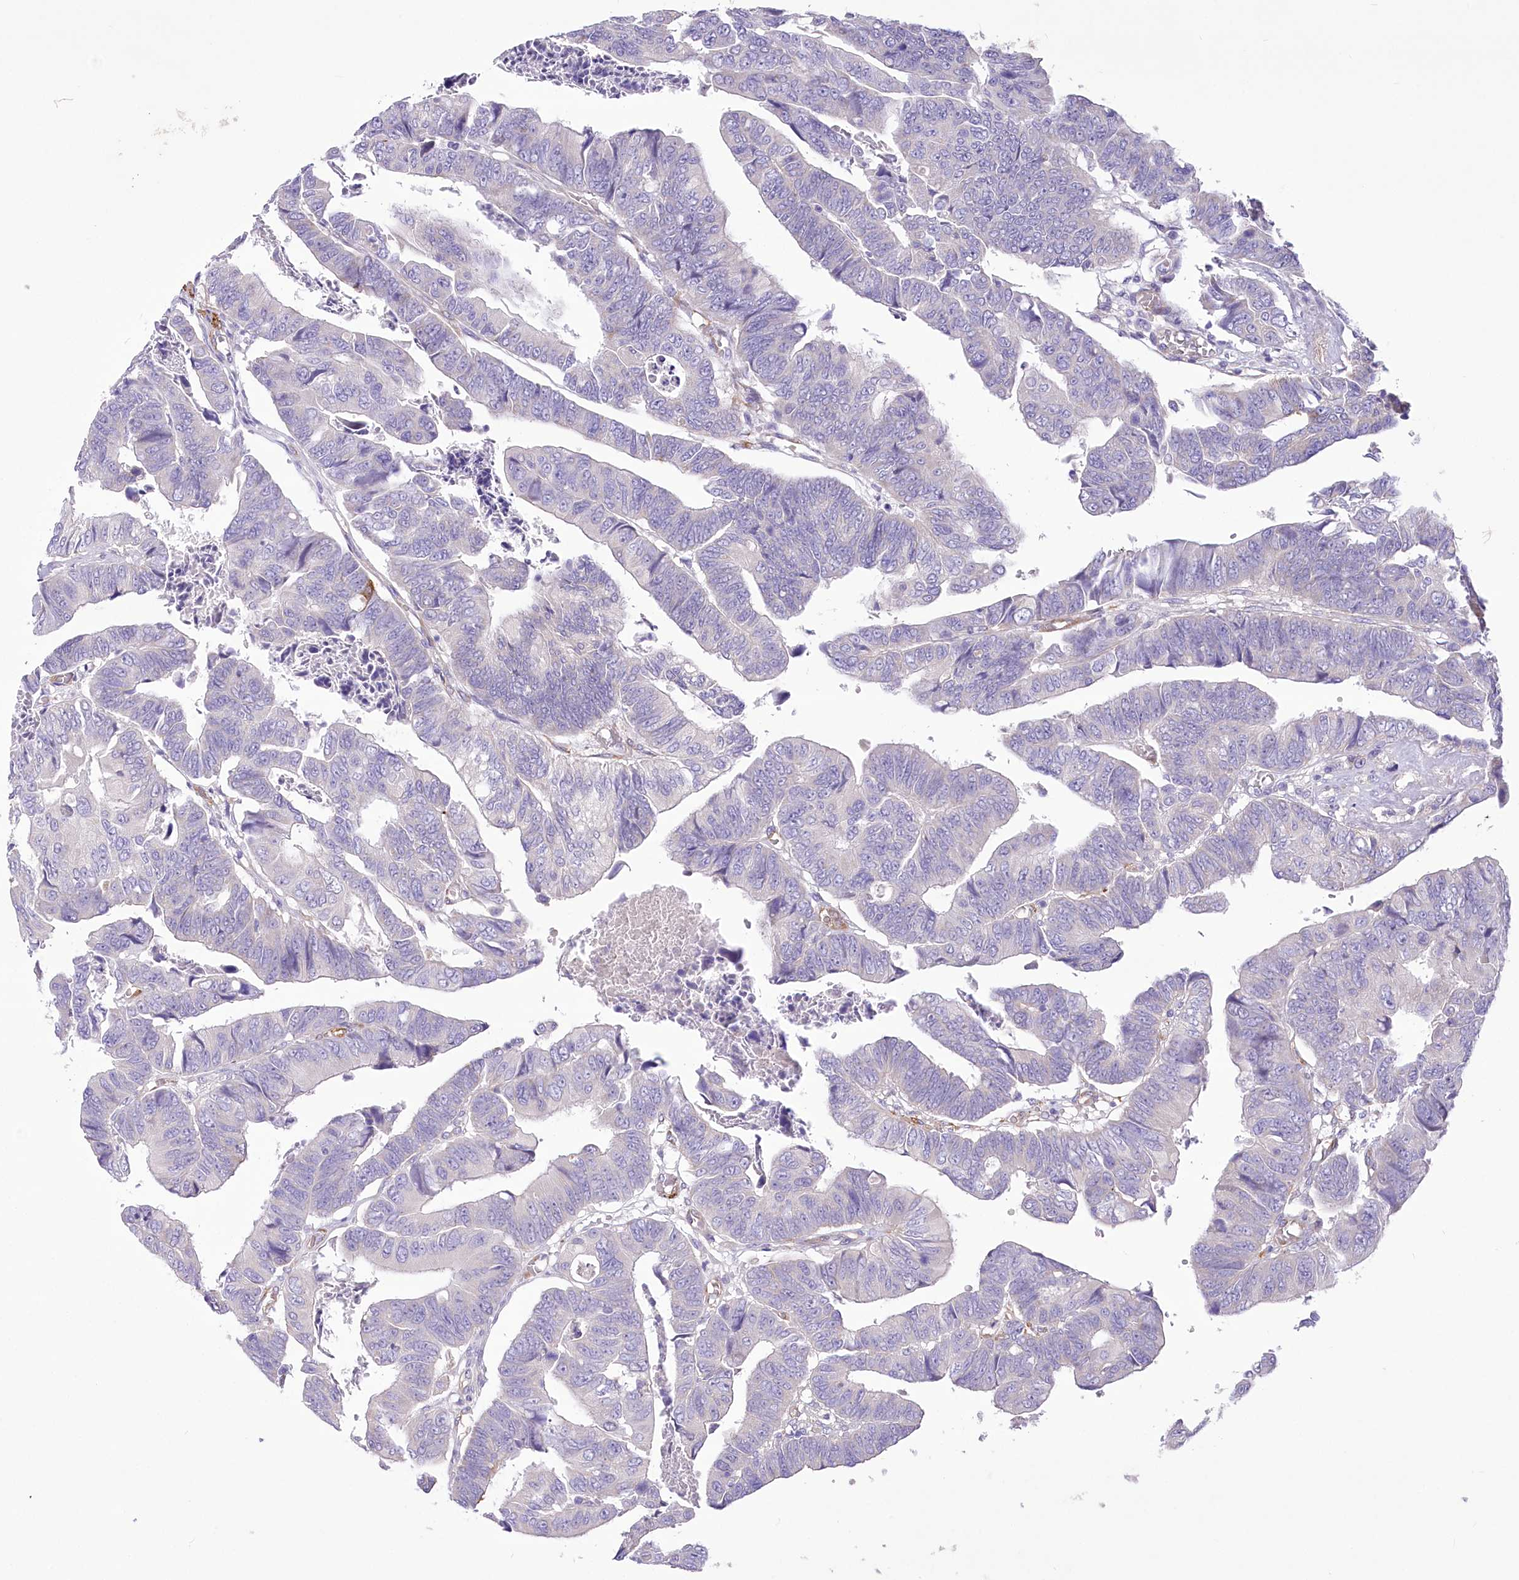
{"staining": {"intensity": "negative", "quantity": "none", "location": "none"}, "tissue": "colorectal cancer", "cell_type": "Tumor cells", "image_type": "cancer", "snomed": [{"axis": "morphology", "description": "Adenocarcinoma, NOS"}, {"axis": "topography", "description": "Rectum"}], "caption": "Protein analysis of adenocarcinoma (colorectal) demonstrates no significant expression in tumor cells.", "gene": "ANGPTL3", "patient": {"sex": "female", "age": 65}}